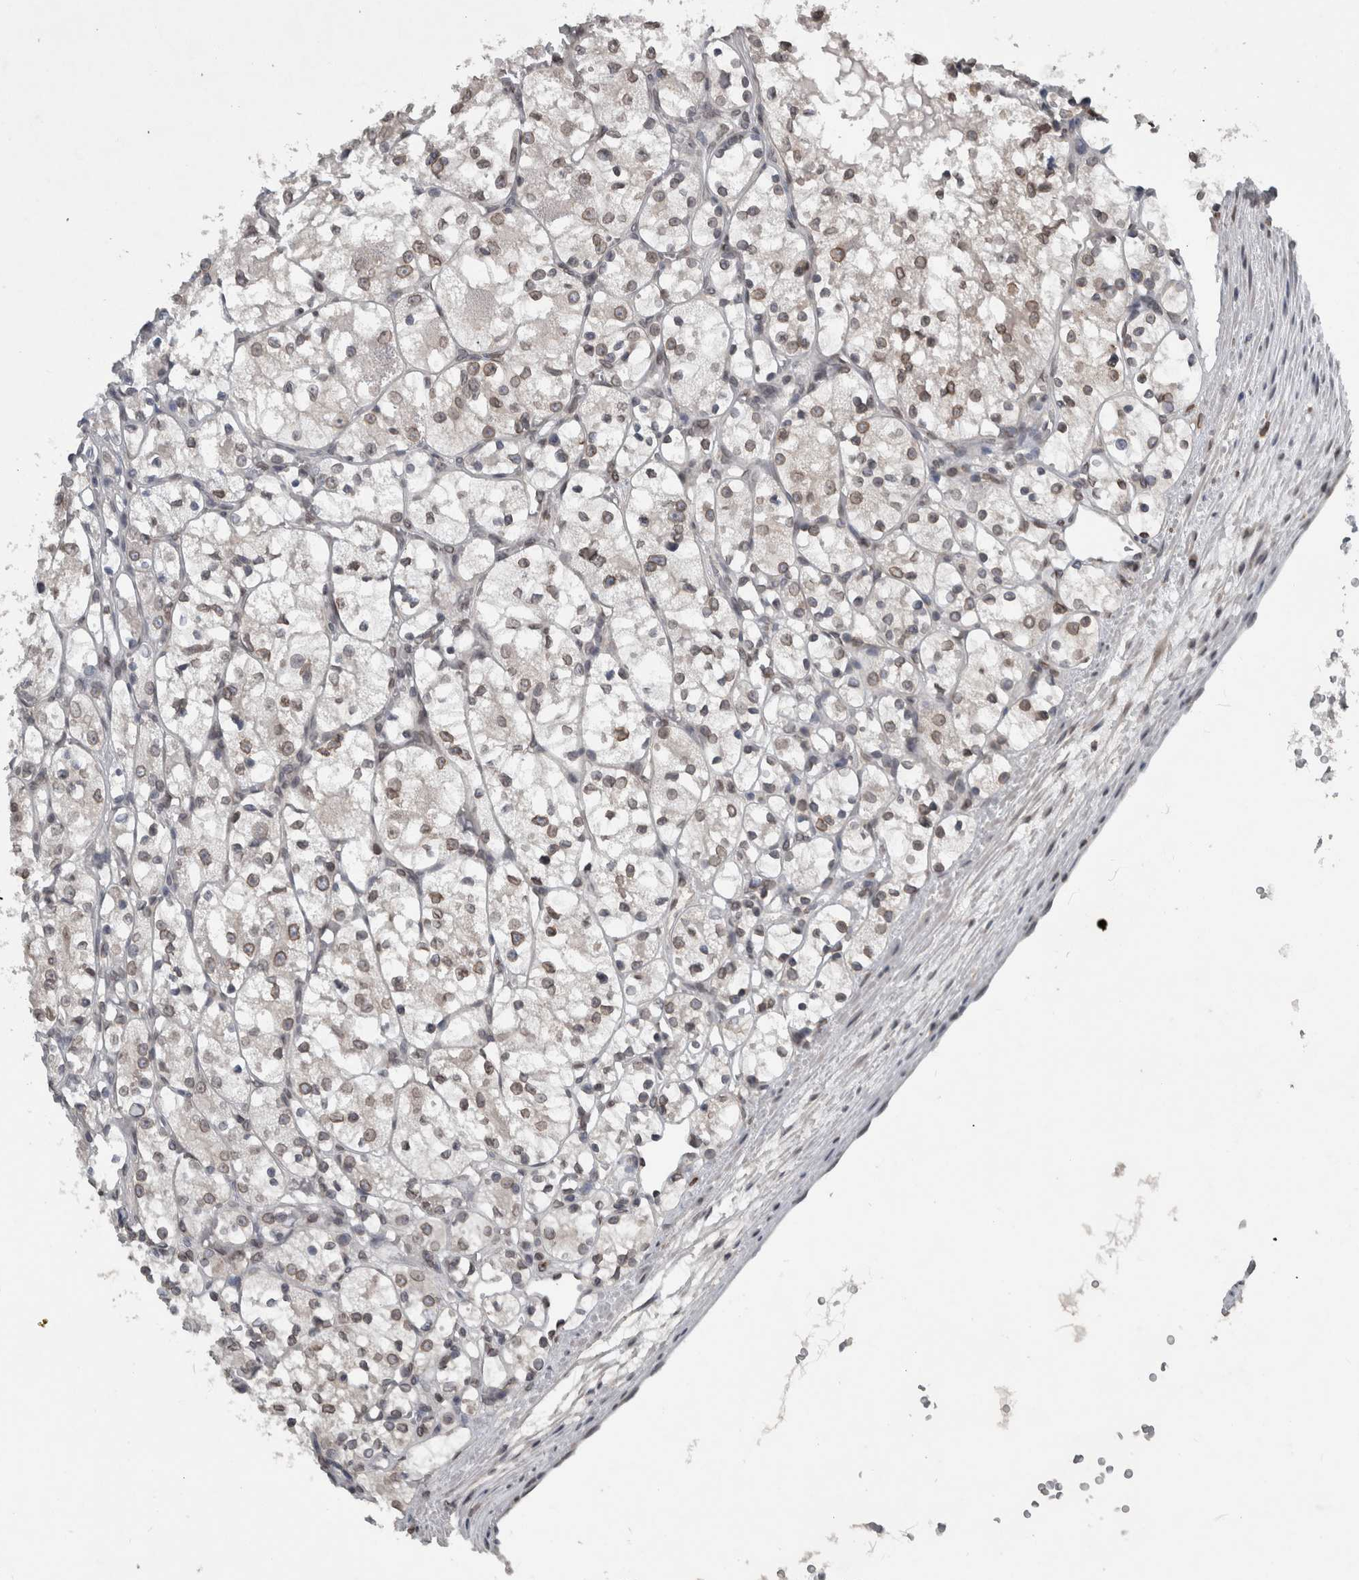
{"staining": {"intensity": "moderate", "quantity": ">75%", "location": "cytoplasmic/membranous,nuclear"}, "tissue": "renal cancer", "cell_type": "Tumor cells", "image_type": "cancer", "snomed": [{"axis": "morphology", "description": "Adenocarcinoma, NOS"}, {"axis": "topography", "description": "Kidney"}], "caption": "Immunohistochemistry (IHC) of adenocarcinoma (renal) displays medium levels of moderate cytoplasmic/membranous and nuclear staining in about >75% of tumor cells.", "gene": "RANBP2", "patient": {"sex": "female", "age": 69}}